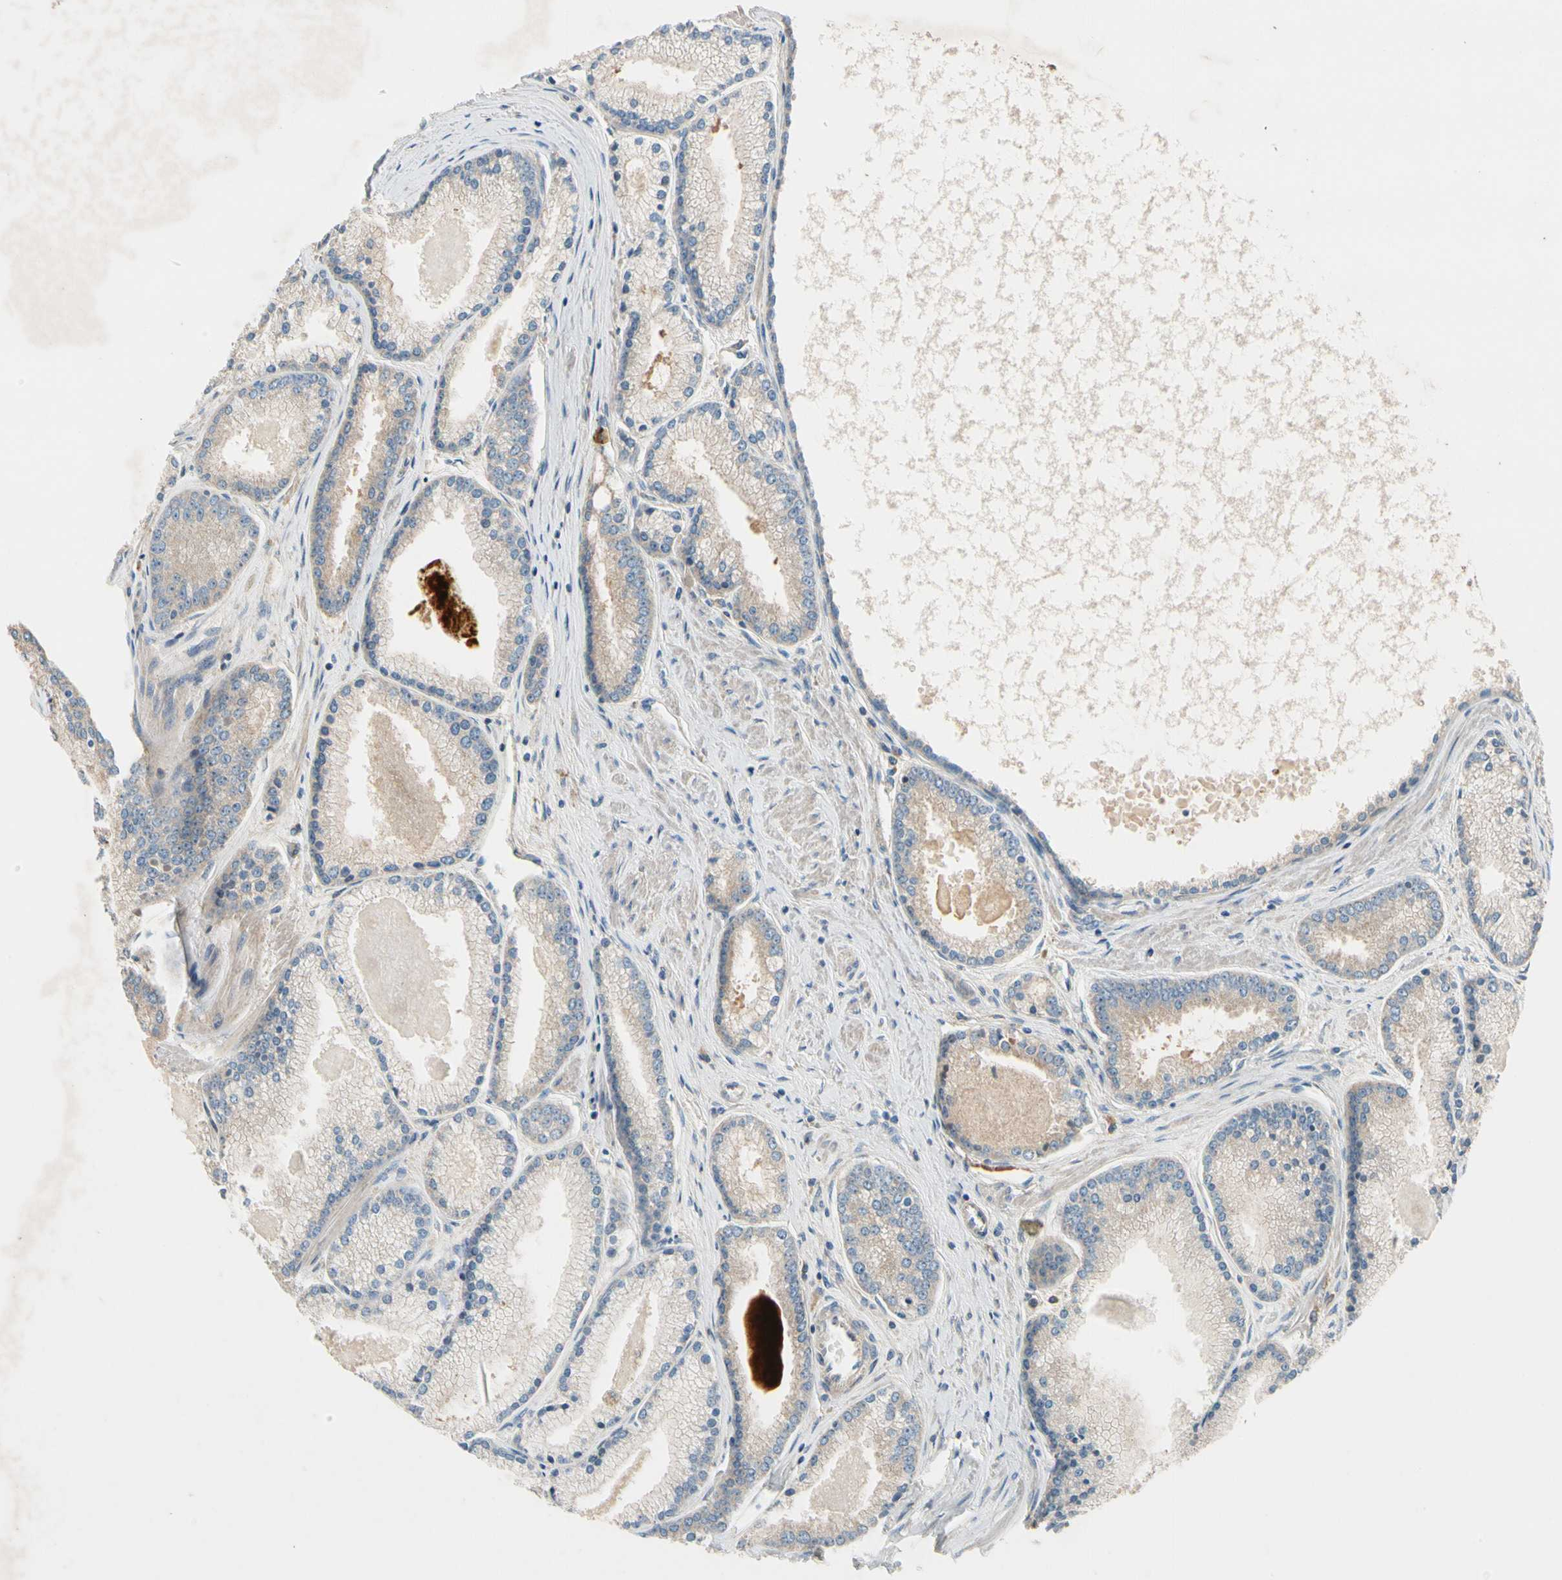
{"staining": {"intensity": "negative", "quantity": "none", "location": "none"}, "tissue": "prostate cancer", "cell_type": "Tumor cells", "image_type": "cancer", "snomed": [{"axis": "morphology", "description": "Adenocarcinoma, High grade"}, {"axis": "topography", "description": "Prostate"}], "caption": "Prostate cancer (high-grade adenocarcinoma) was stained to show a protein in brown. There is no significant staining in tumor cells.", "gene": "USP46", "patient": {"sex": "male", "age": 61}}